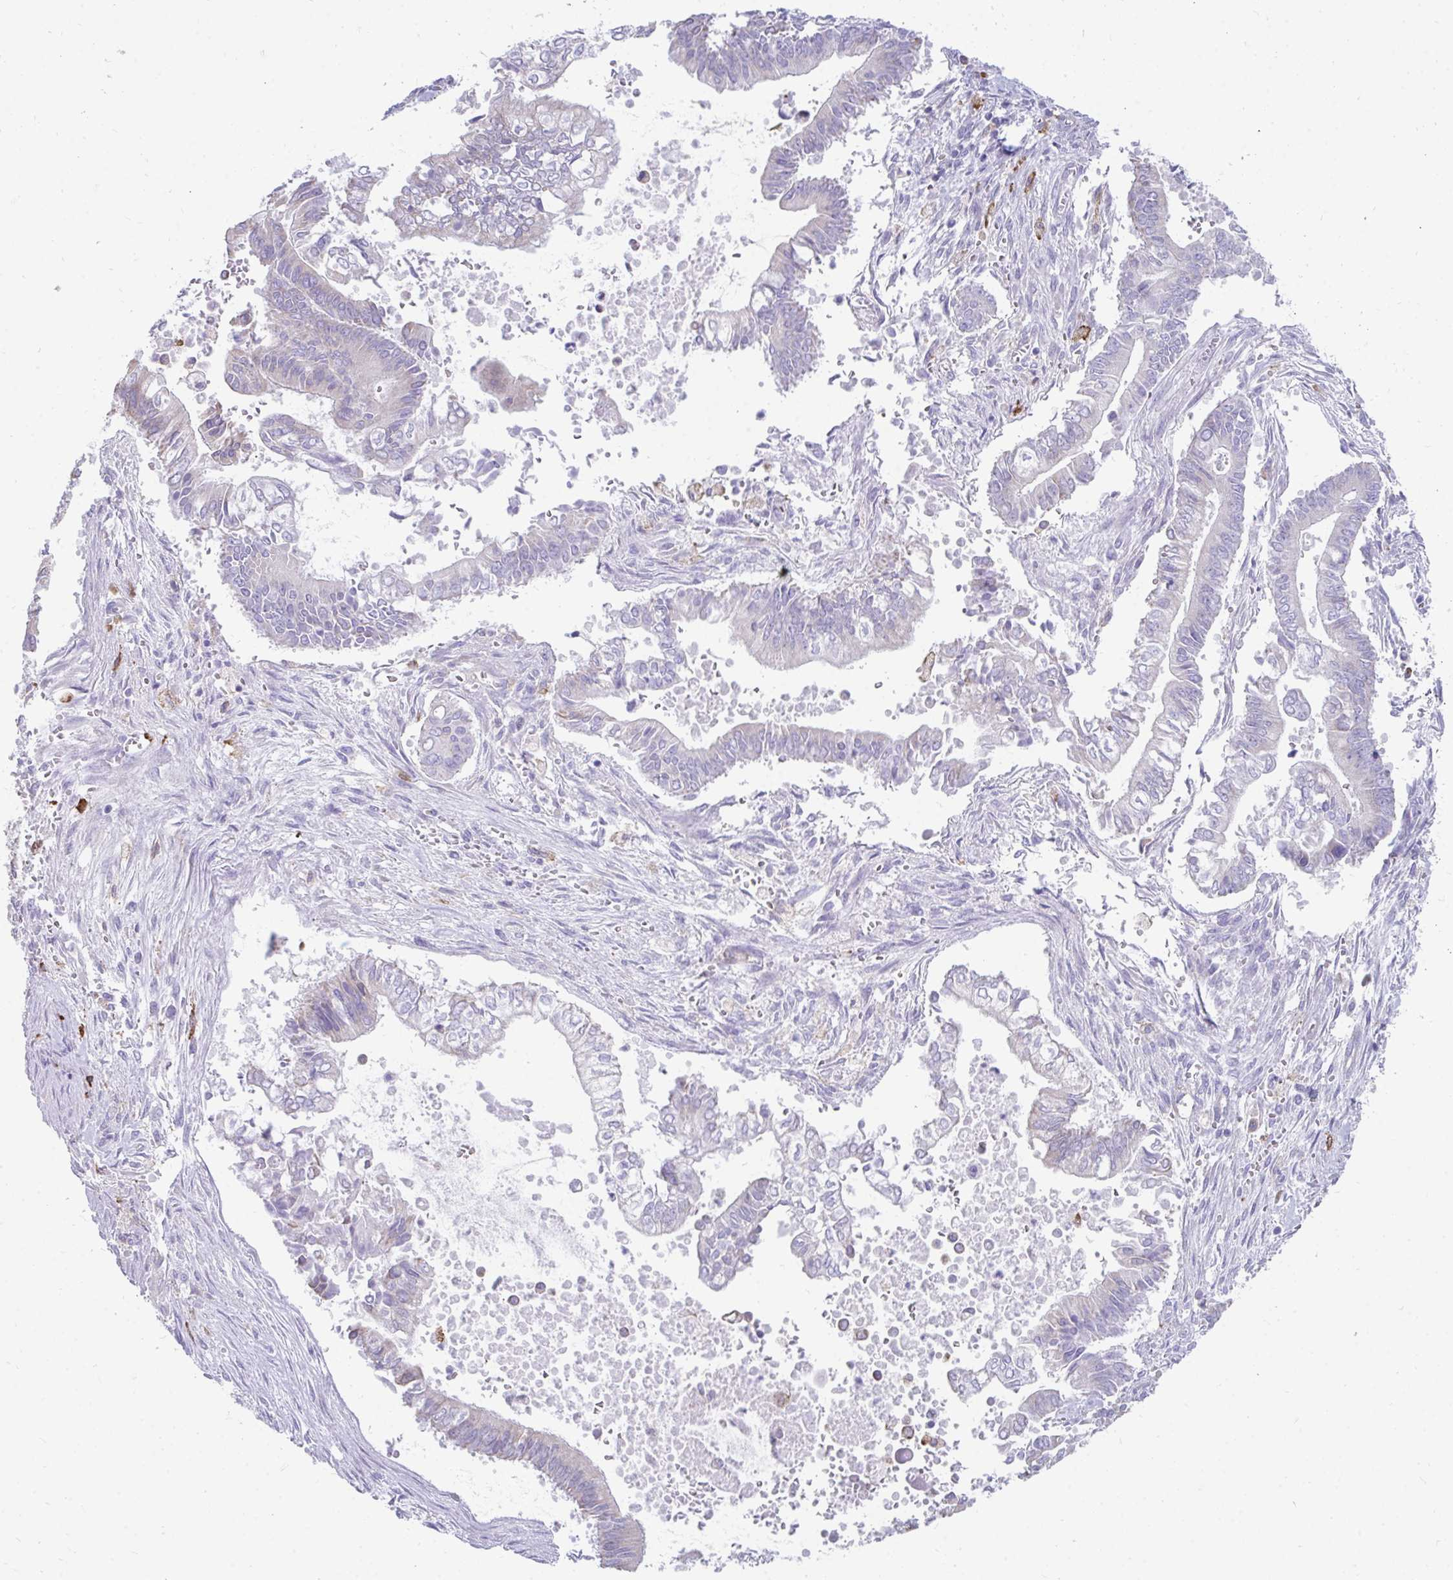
{"staining": {"intensity": "negative", "quantity": "none", "location": "none"}, "tissue": "pancreatic cancer", "cell_type": "Tumor cells", "image_type": "cancer", "snomed": [{"axis": "morphology", "description": "Adenocarcinoma, NOS"}, {"axis": "topography", "description": "Pancreas"}], "caption": "Image shows no significant protein staining in tumor cells of pancreatic adenocarcinoma. (DAB (3,3'-diaminobenzidine) IHC visualized using brightfield microscopy, high magnification).", "gene": "CD163", "patient": {"sex": "male", "age": 68}}